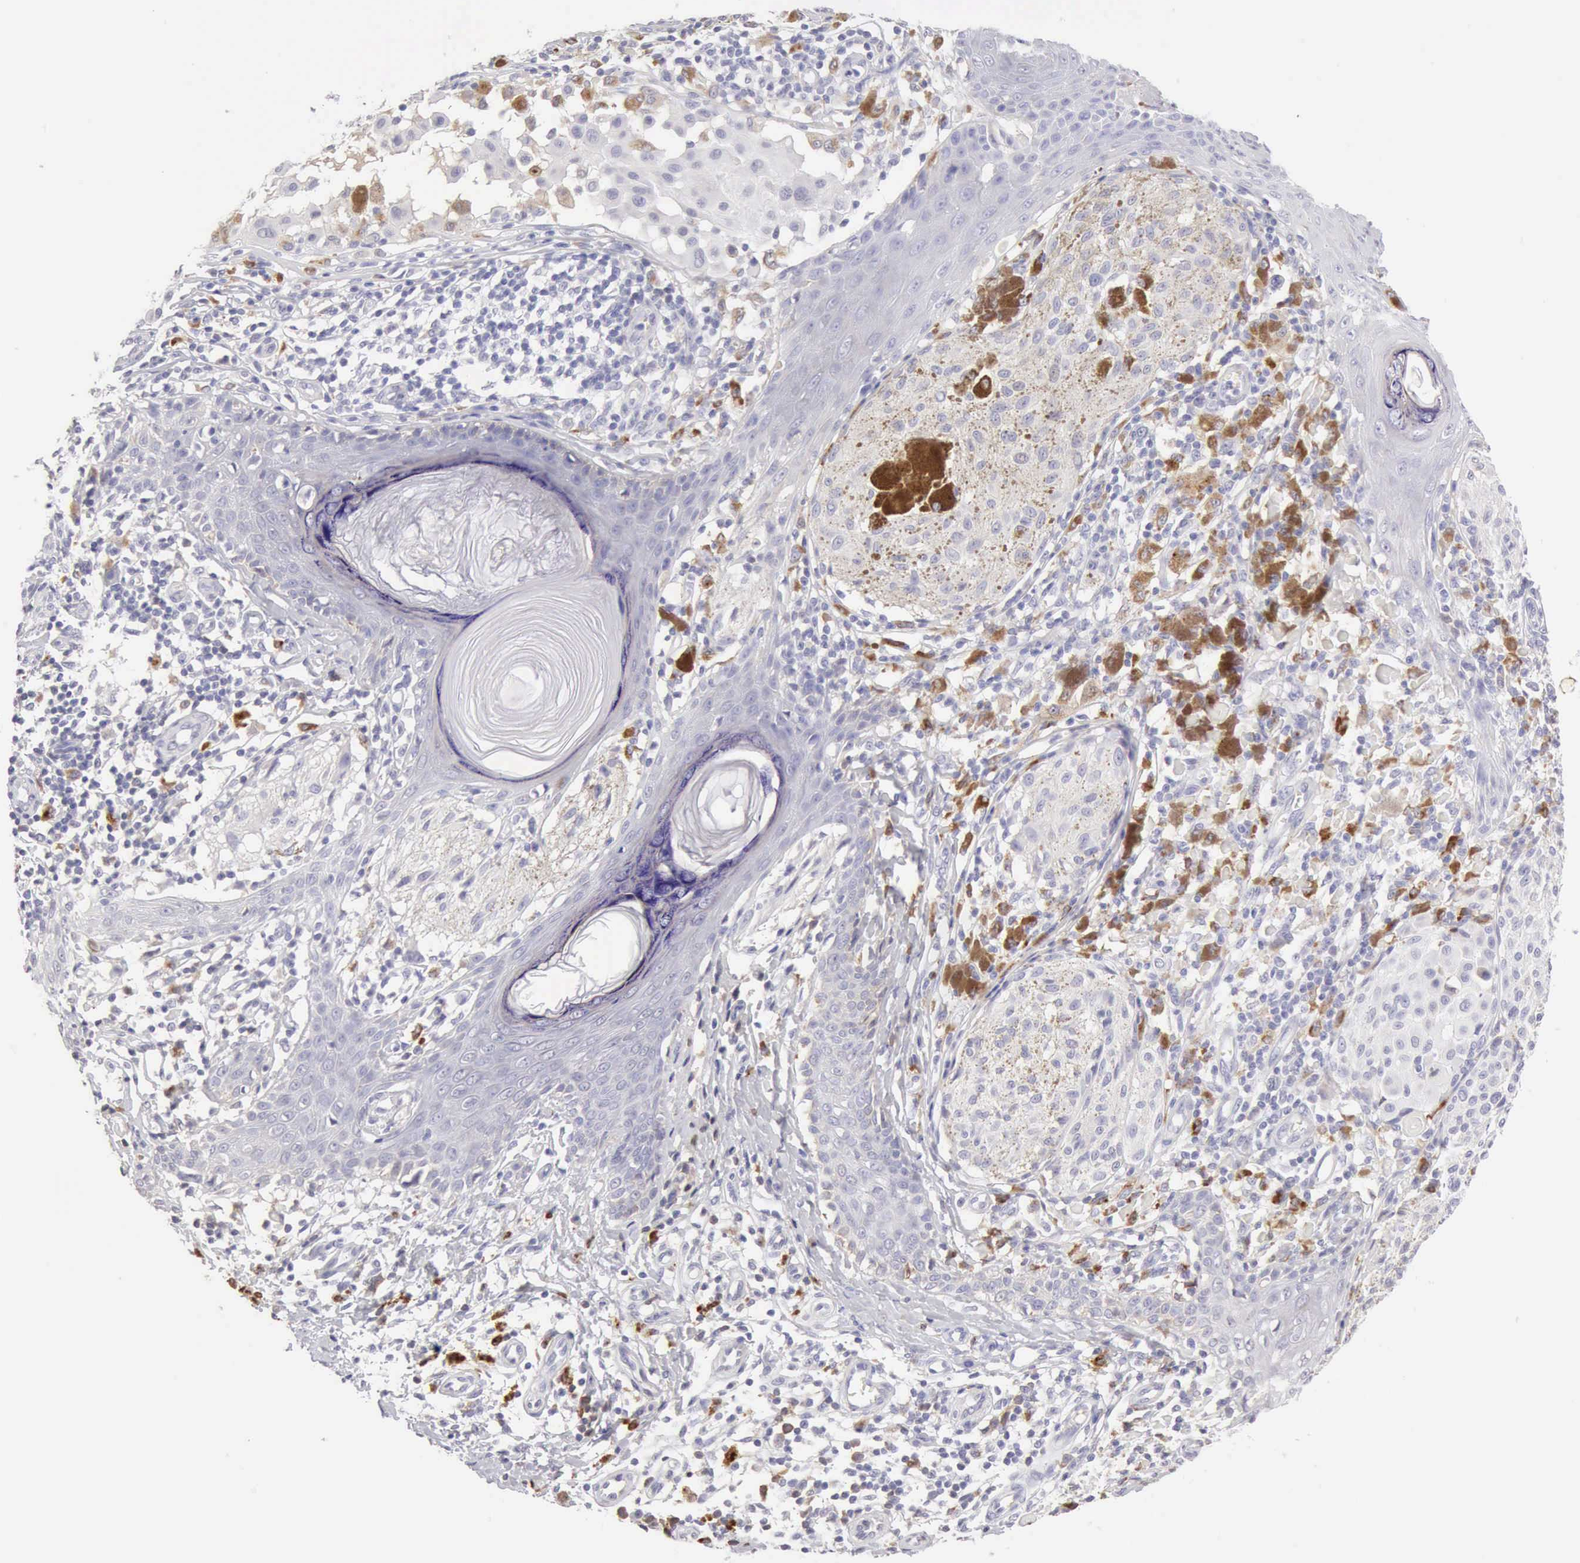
{"staining": {"intensity": "negative", "quantity": "none", "location": "none"}, "tissue": "melanoma", "cell_type": "Tumor cells", "image_type": "cancer", "snomed": [{"axis": "morphology", "description": "Malignant melanoma, NOS"}, {"axis": "topography", "description": "Skin"}], "caption": "Melanoma was stained to show a protein in brown. There is no significant expression in tumor cells. The staining is performed using DAB (3,3'-diaminobenzidine) brown chromogen with nuclei counter-stained in using hematoxylin.", "gene": "RNASE1", "patient": {"sex": "male", "age": 36}}